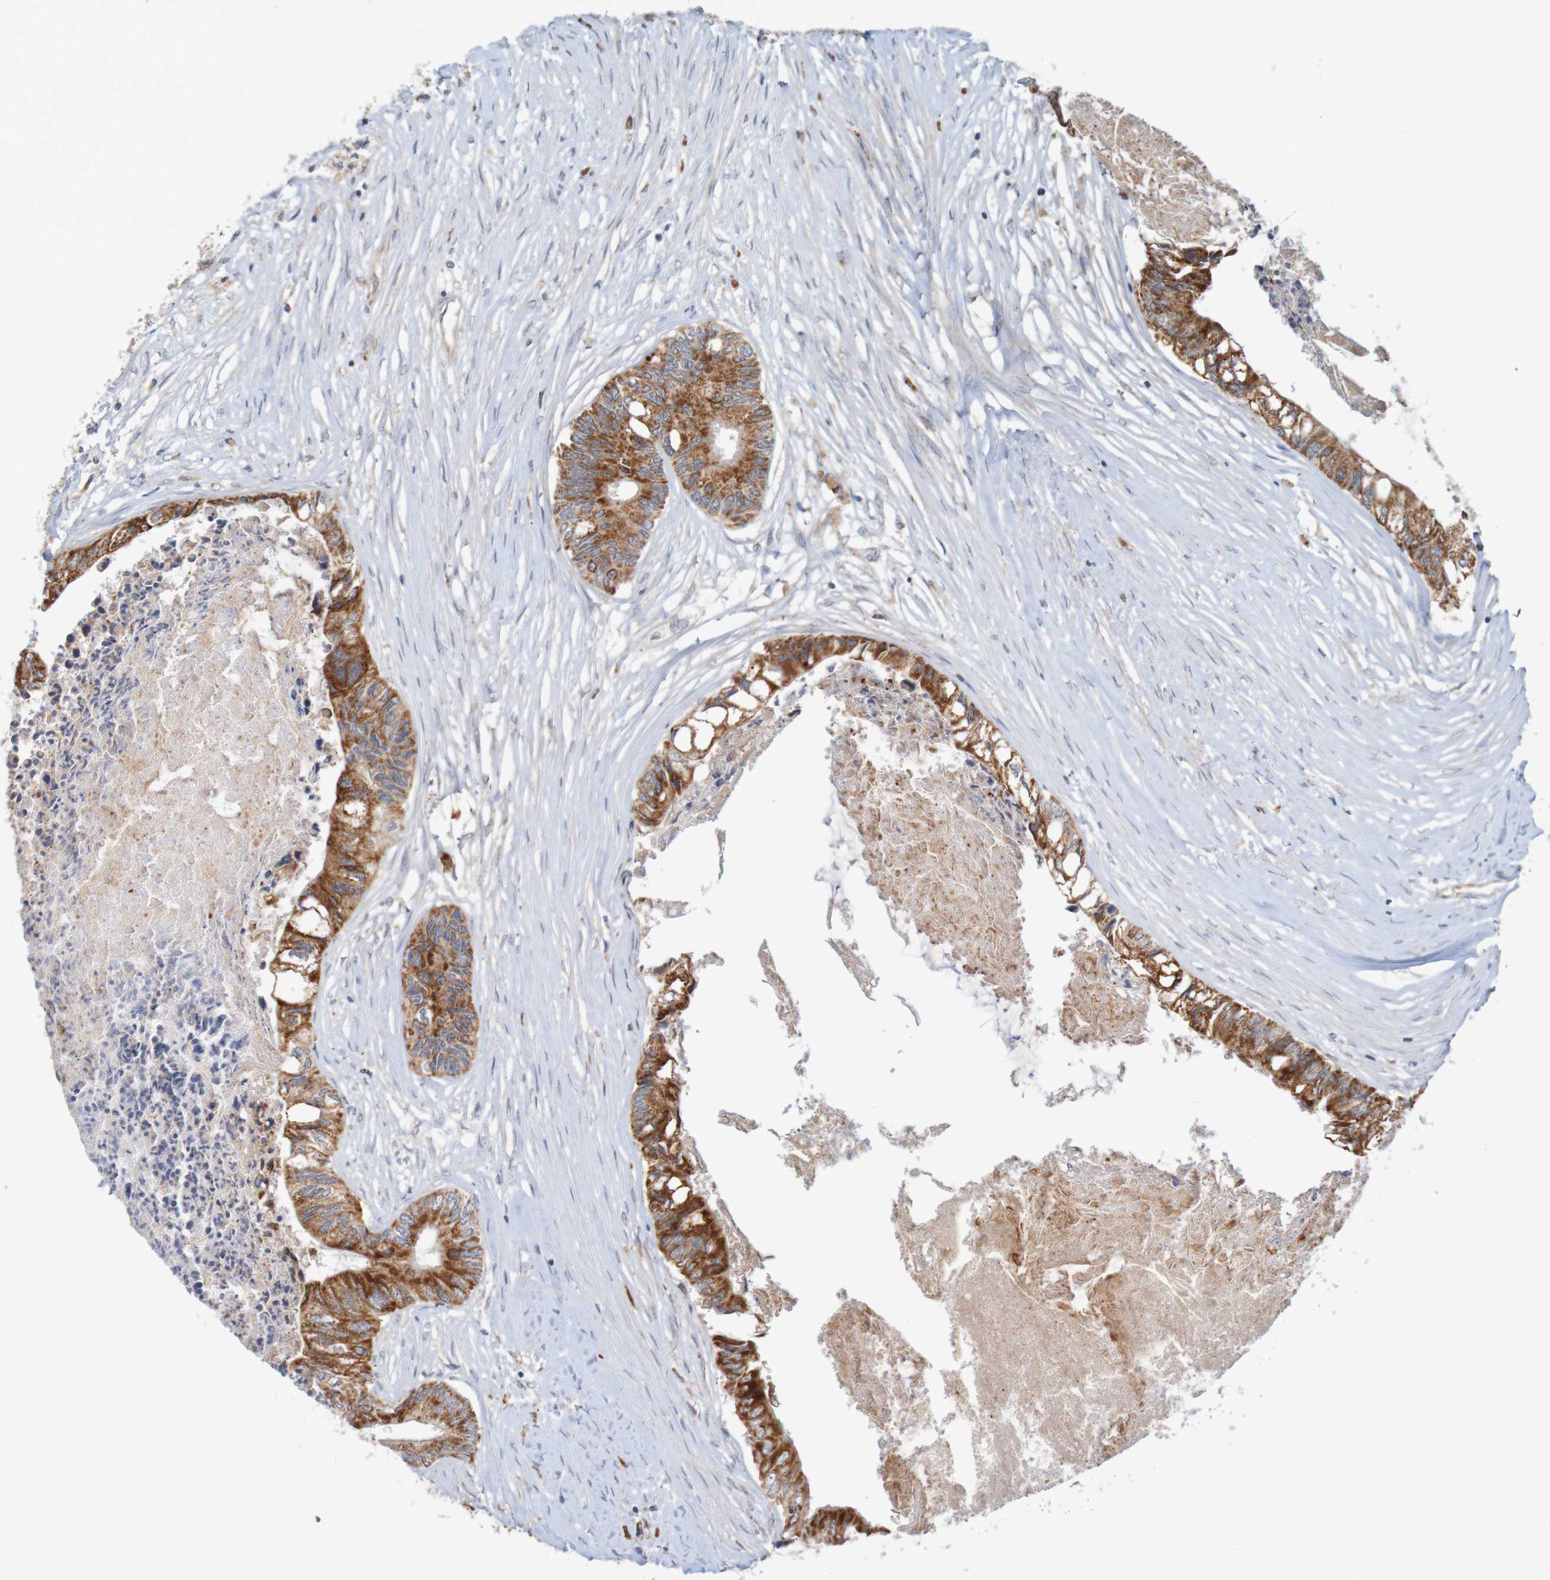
{"staining": {"intensity": "strong", "quantity": ">75%", "location": "cytoplasmic/membranous"}, "tissue": "colorectal cancer", "cell_type": "Tumor cells", "image_type": "cancer", "snomed": [{"axis": "morphology", "description": "Adenocarcinoma, NOS"}, {"axis": "topography", "description": "Rectum"}], "caption": "DAB immunohistochemical staining of human colorectal adenocarcinoma displays strong cytoplasmic/membranous protein positivity in approximately >75% of tumor cells.", "gene": "NAV2", "patient": {"sex": "male", "age": 63}}